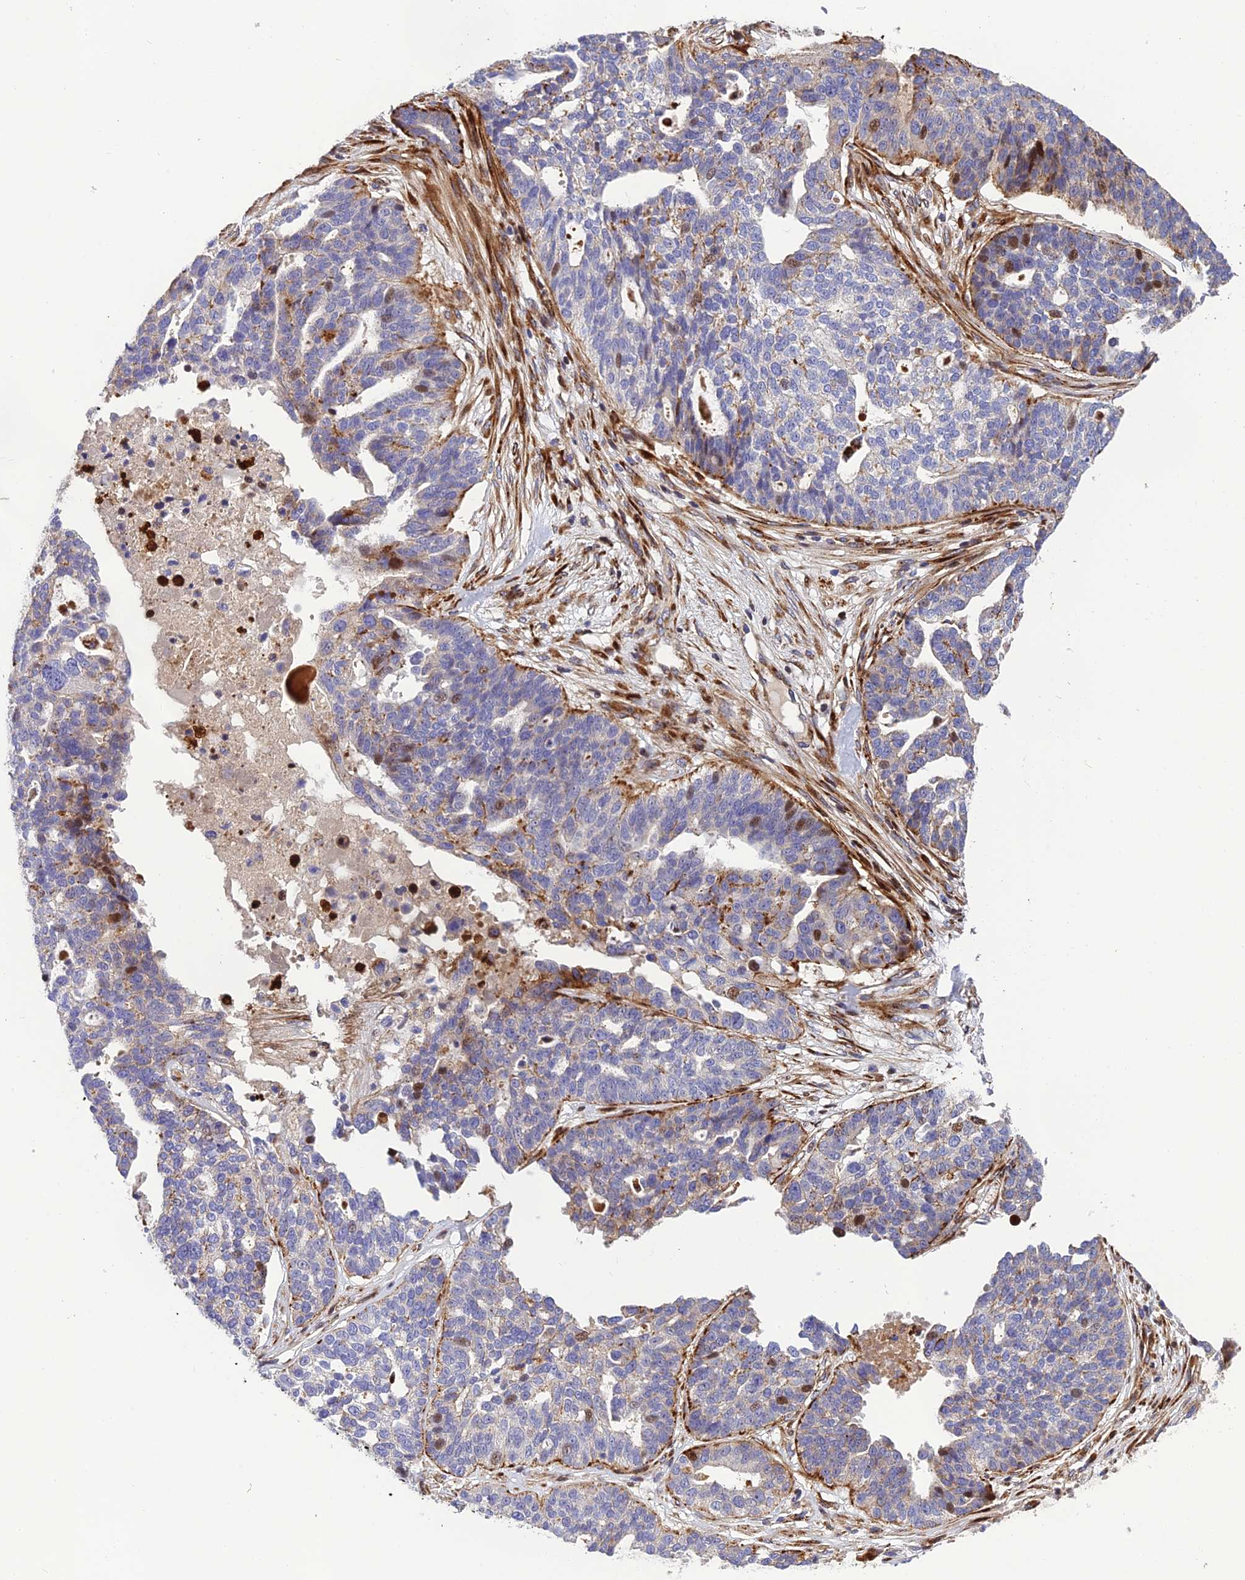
{"staining": {"intensity": "moderate", "quantity": "<25%", "location": "cytoplasmic/membranous,nuclear"}, "tissue": "ovarian cancer", "cell_type": "Tumor cells", "image_type": "cancer", "snomed": [{"axis": "morphology", "description": "Cystadenocarcinoma, serous, NOS"}, {"axis": "topography", "description": "Ovary"}], "caption": "Protein expression analysis of human ovarian cancer (serous cystadenocarcinoma) reveals moderate cytoplasmic/membranous and nuclear positivity in about <25% of tumor cells.", "gene": "CPSF4L", "patient": {"sex": "female", "age": 59}}